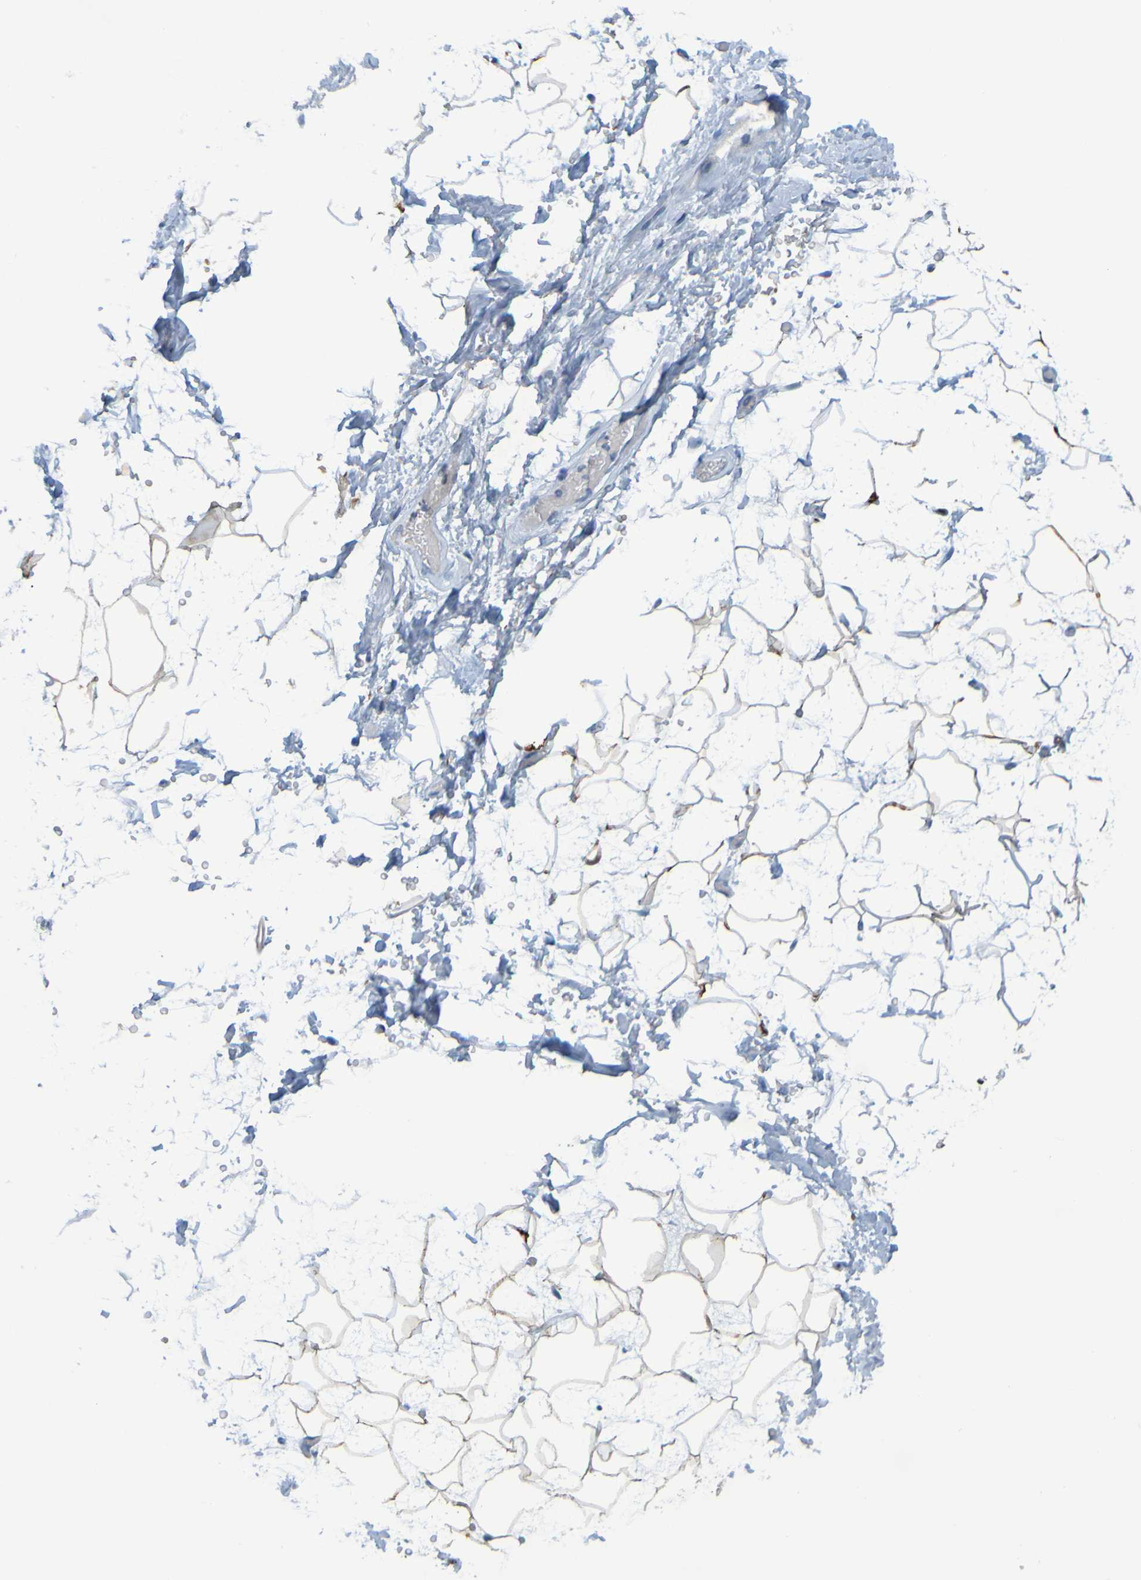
{"staining": {"intensity": "negative", "quantity": "none", "location": "none"}, "tissue": "adipose tissue", "cell_type": "Adipocytes", "image_type": "normal", "snomed": [{"axis": "morphology", "description": "Normal tissue, NOS"}, {"axis": "topography", "description": "Soft tissue"}], "caption": "Immunohistochemistry micrograph of normal human adipose tissue stained for a protein (brown), which exhibits no positivity in adipocytes.", "gene": "USP36", "patient": {"sex": "male", "age": 72}}